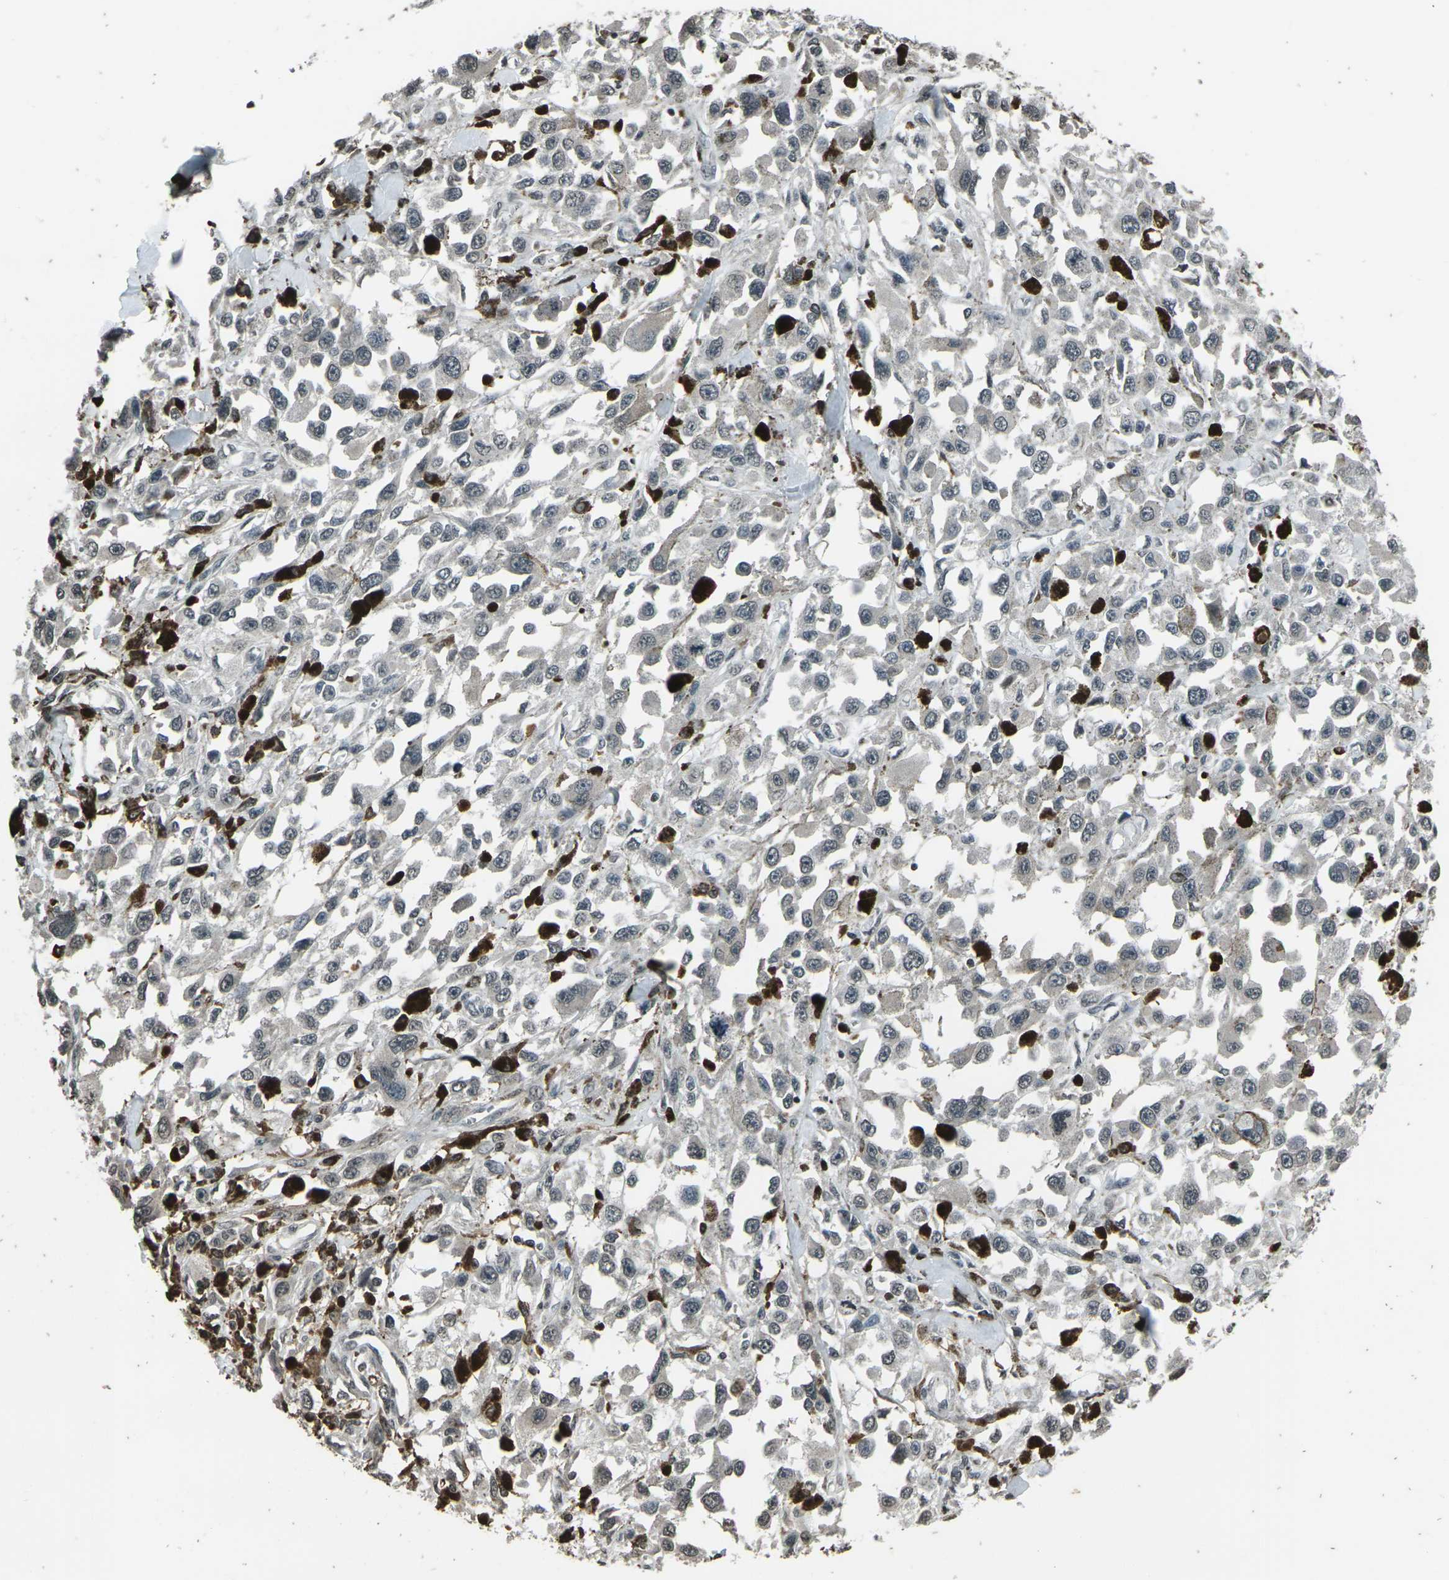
{"staining": {"intensity": "negative", "quantity": "none", "location": "none"}, "tissue": "melanoma", "cell_type": "Tumor cells", "image_type": "cancer", "snomed": [{"axis": "morphology", "description": "Malignant melanoma, Metastatic site"}, {"axis": "topography", "description": "Lymph node"}], "caption": "Malignant melanoma (metastatic site) stained for a protein using immunohistochemistry (IHC) reveals no positivity tumor cells.", "gene": "PRPF8", "patient": {"sex": "male", "age": 59}}